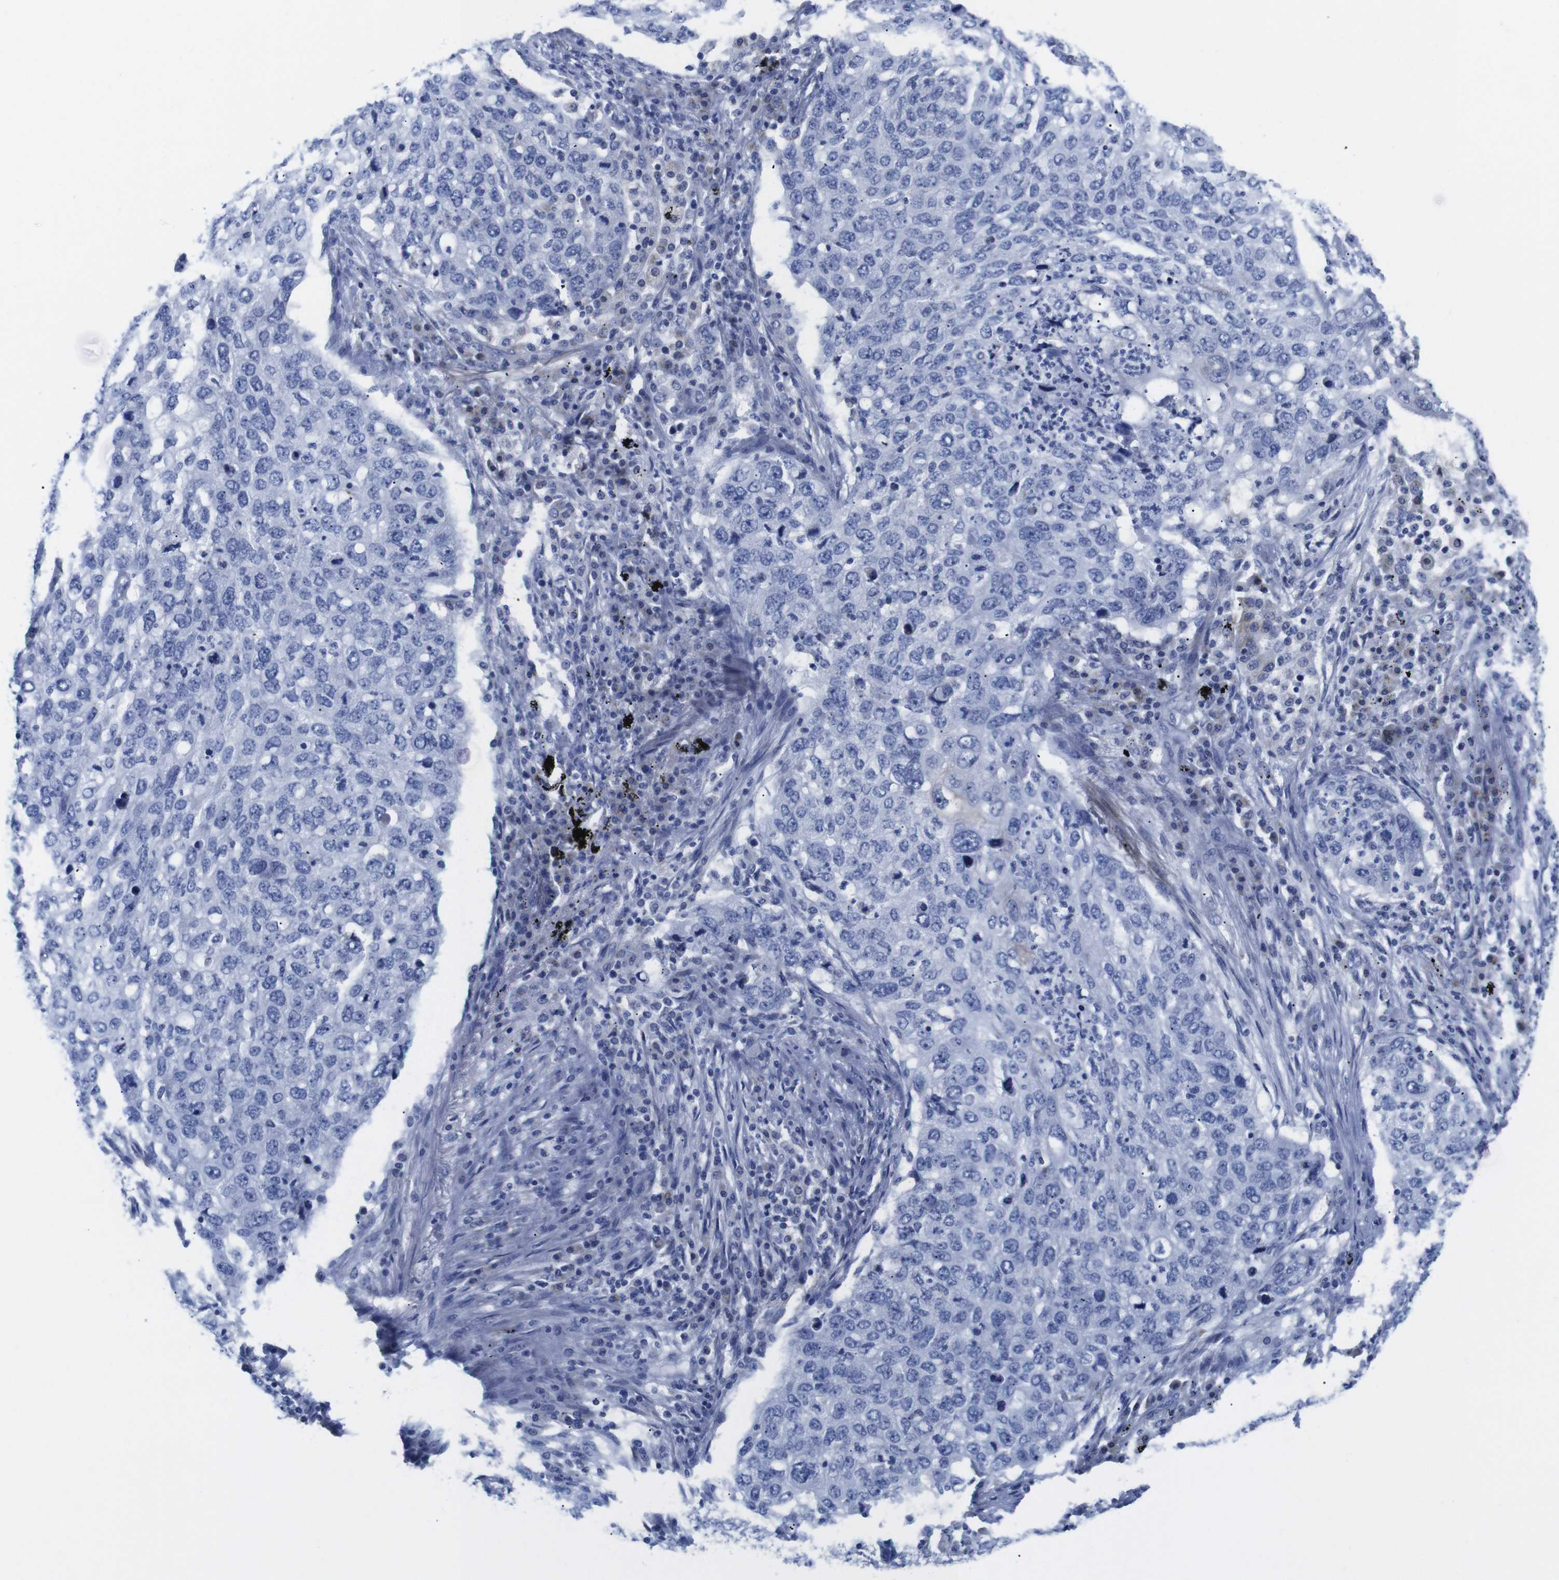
{"staining": {"intensity": "negative", "quantity": "none", "location": "none"}, "tissue": "lung cancer", "cell_type": "Tumor cells", "image_type": "cancer", "snomed": [{"axis": "morphology", "description": "Squamous cell carcinoma, NOS"}, {"axis": "topography", "description": "Lung"}], "caption": "The histopathology image shows no staining of tumor cells in lung squamous cell carcinoma.", "gene": "LRRC55", "patient": {"sex": "female", "age": 63}}